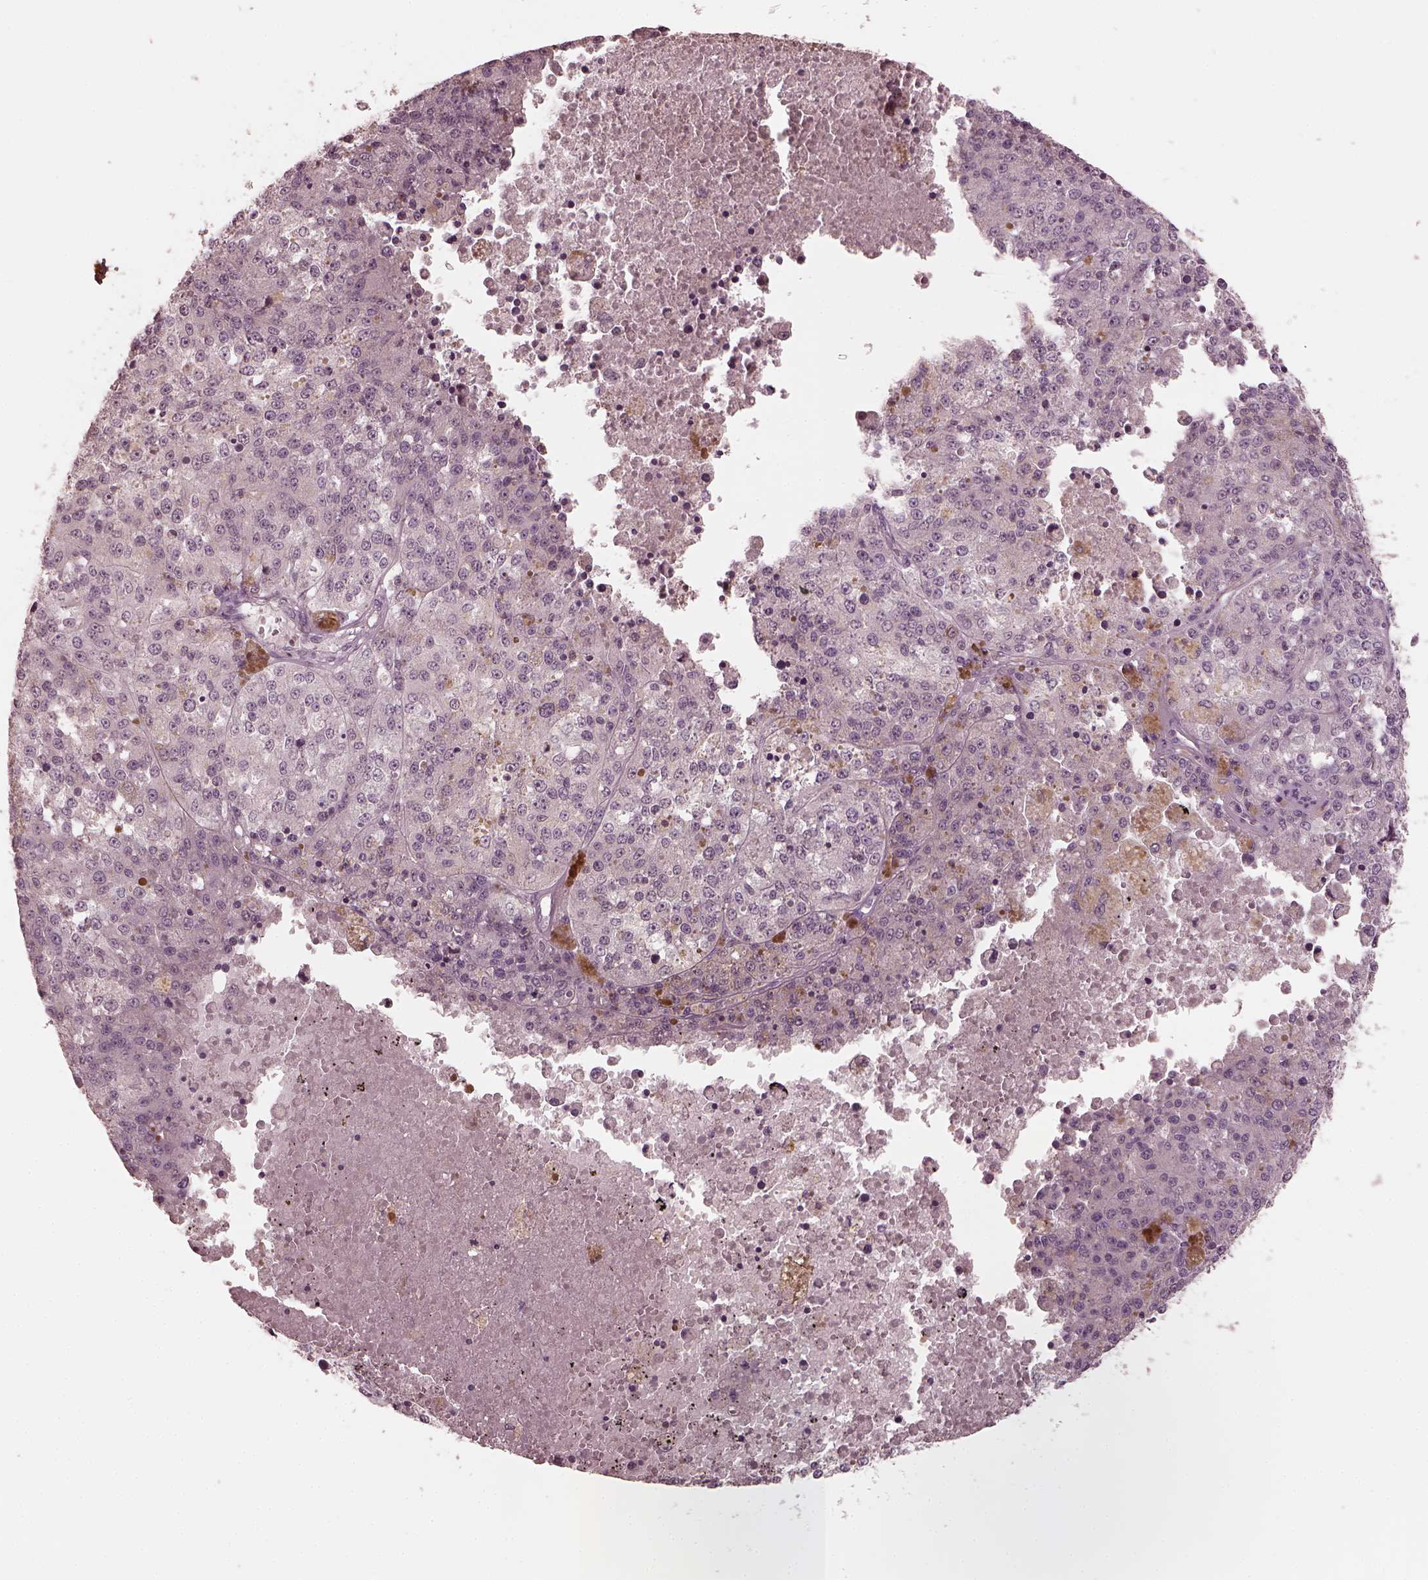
{"staining": {"intensity": "negative", "quantity": "none", "location": "none"}, "tissue": "melanoma", "cell_type": "Tumor cells", "image_type": "cancer", "snomed": [{"axis": "morphology", "description": "Malignant melanoma, Metastatic site"}, {"axis": "topography", "description": "Lymph node"}], "caption": "Immunohistochemistry (IHC) image of human malignant melanoma (metastatic site) stained for a protein (brown), which shows no positivity in tumor cells. (IHC, brightfield microscopy, high magnification).", "gene": "RCVRN", "patient": {"sex": "female", "age": 64}}